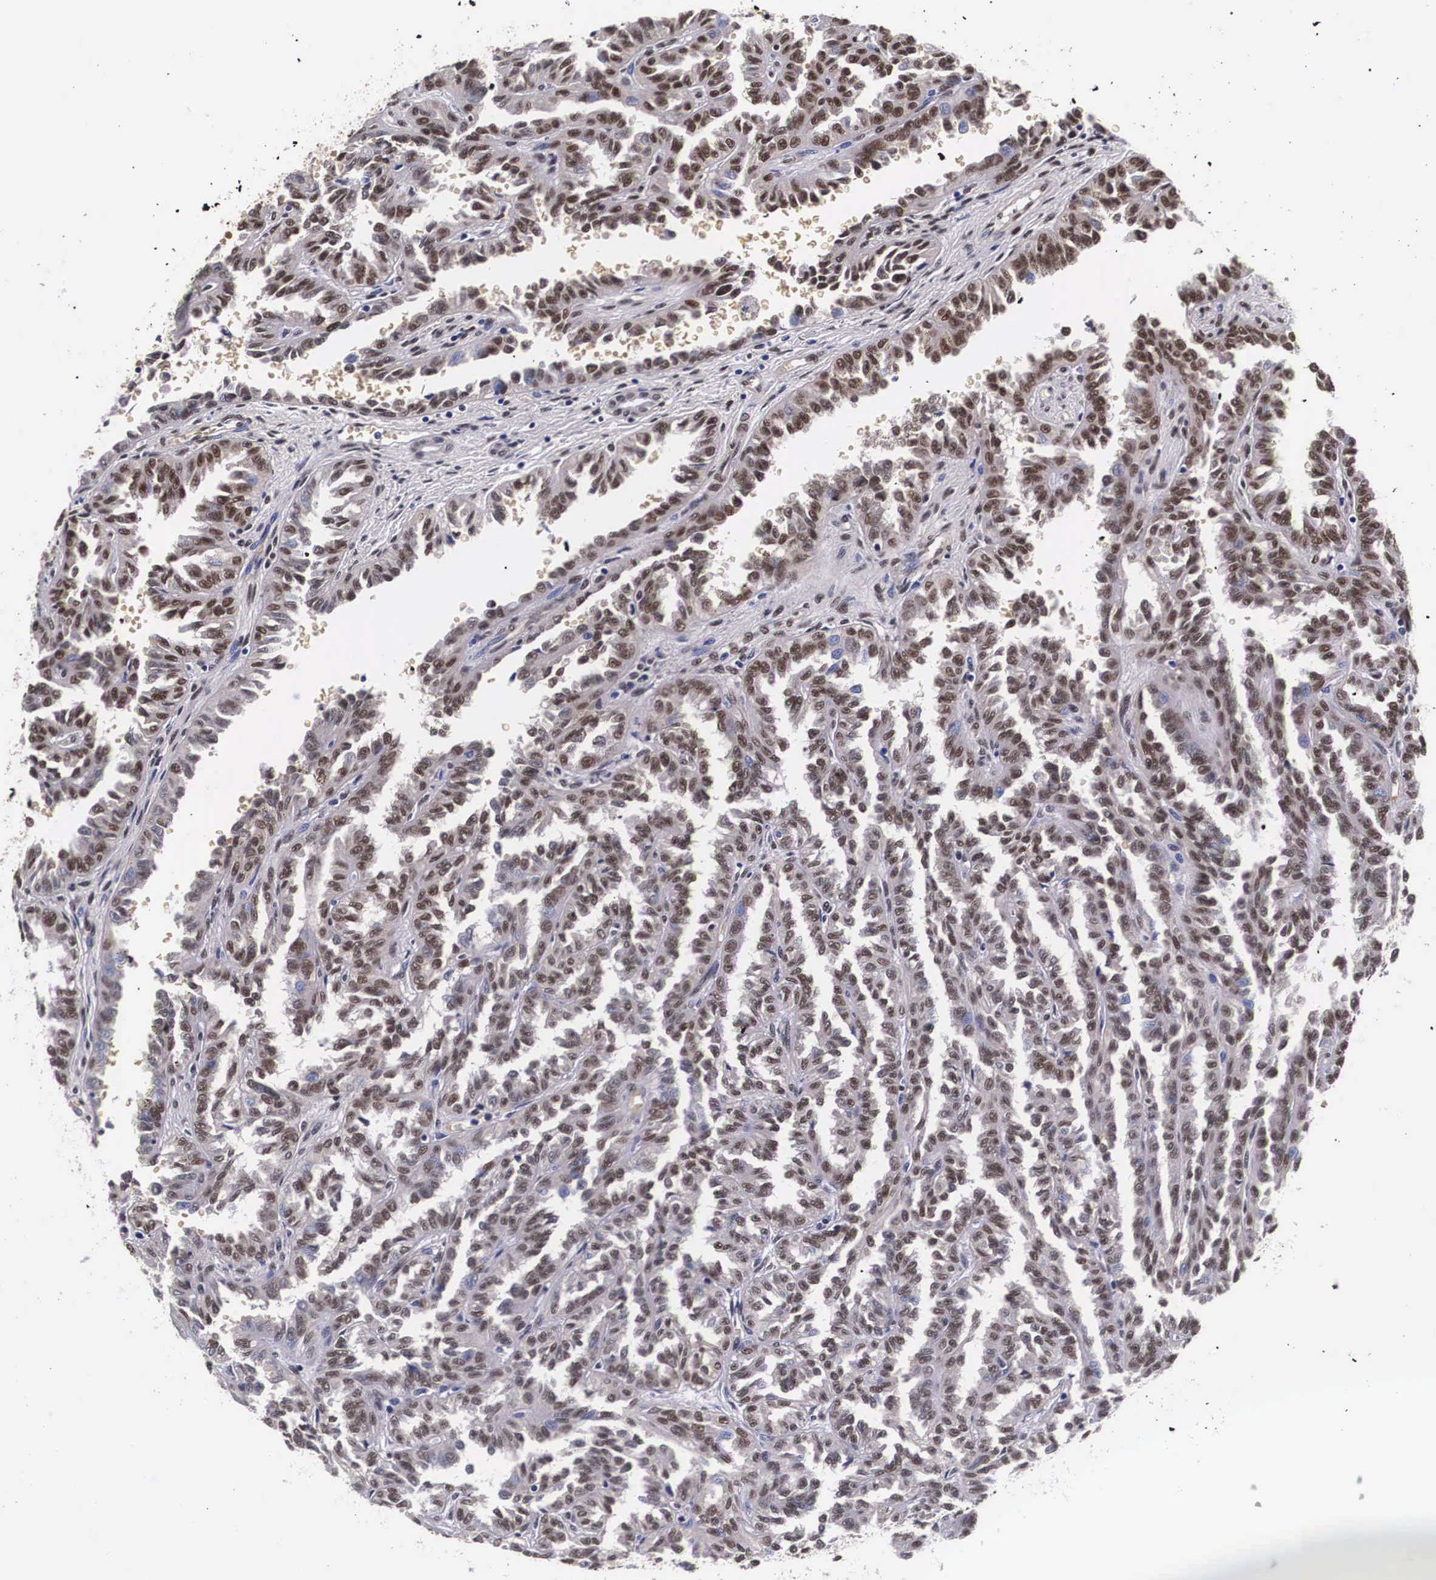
{"staining": {"intensity": "moderate", "quantity": "<25%", "location": "nuclear"}, "tissue": "renal cancer", "cell_type": "Tumor cells", "image_type": "cancer", "snomed": [{"axis": "morphology", "description": "Inflammation, NOS"}, {"axis": "morphology", "description": "Adenocarcinoma, NOS"}, {"axis": "topography", "description": "Kidney"}], "caption": "Protein staining shows moderate nuclear expression in approximately <25% of tumor cells in renal cancer (adenocarcinoma).", "gene": "PABPN1", "patient": {"sex": "male", "age": 68}}